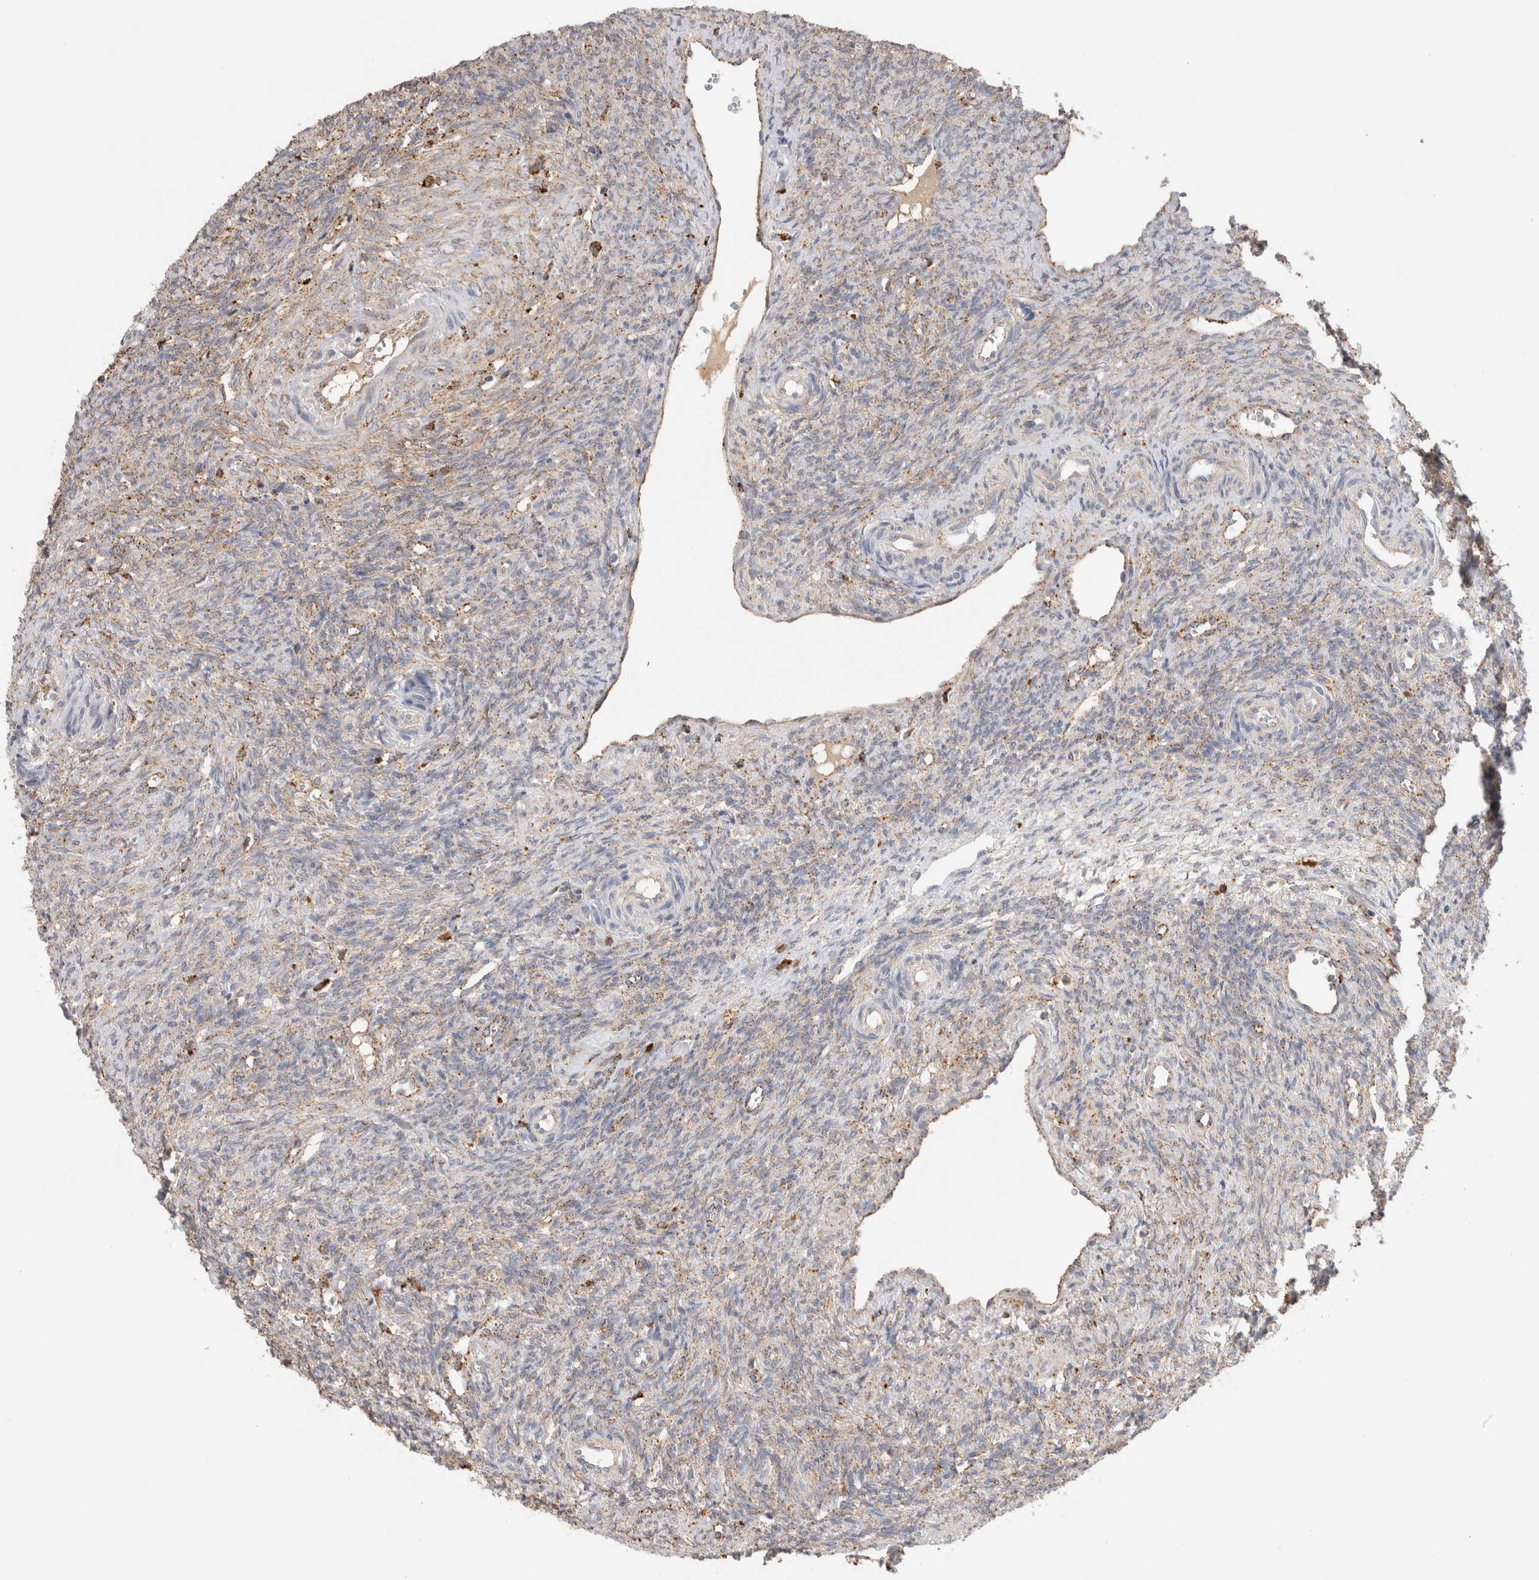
{"staining": {"intensity": "negative", "quantity": "none", "location": "none"}, "tissue": "ovary", "cell_type": "Follicle cells", "image_type": "normal", "snomed": [{"axis": "morphology", "description": "Normal tissue, NOS"}, {"axis": "topography", "description": "Ovary"}], "caption": "This is a micrograph of IHC staining of benign ovary, which shows no staining in follicle cells.", "gene": "GNS", "patient": {"sex": "female", "age": 41}}